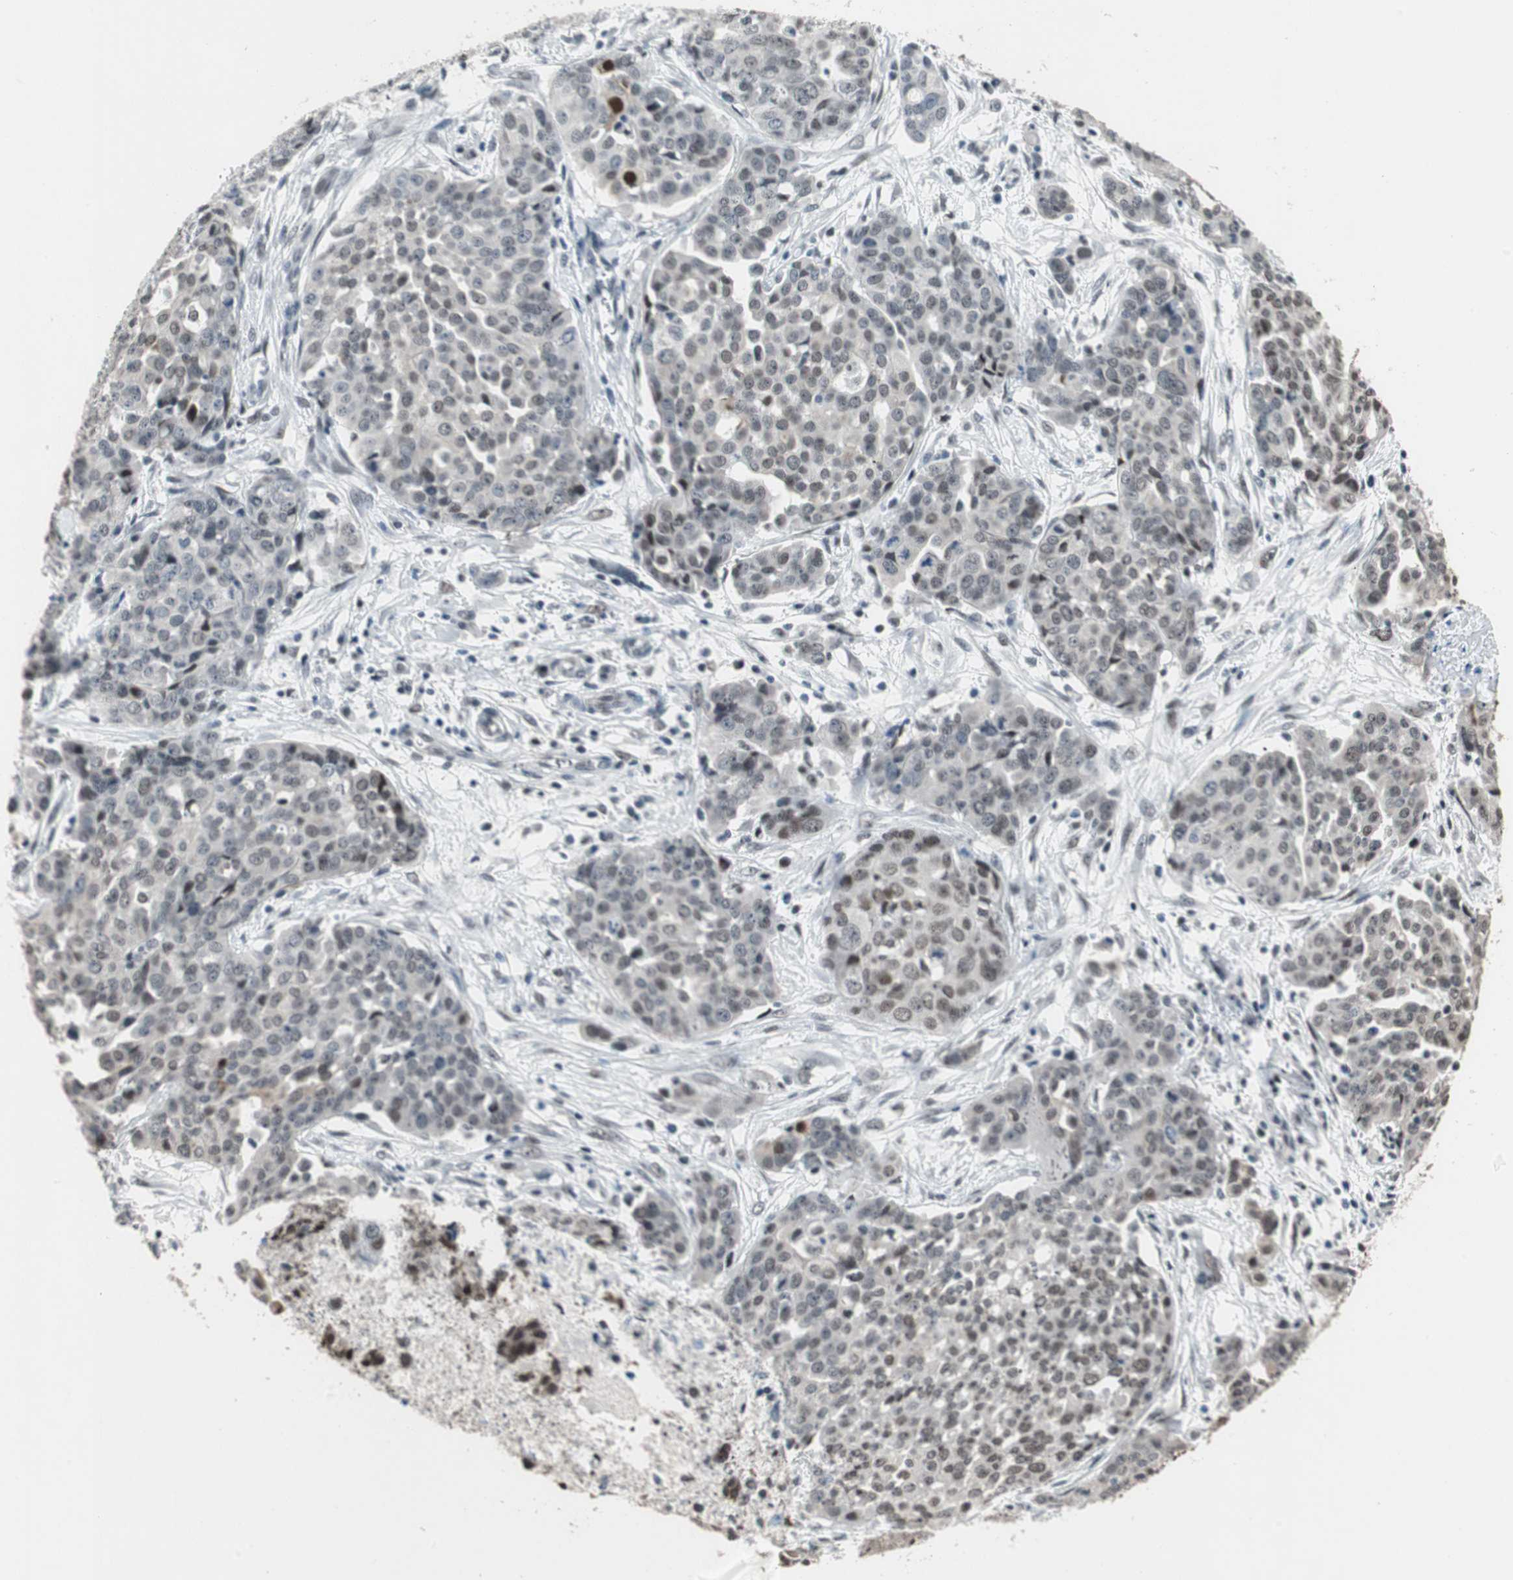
{"staining": {"intensity": "weak", "quantity": ">75%", "location": "cytoplasmic/membranous,nuclear"}, "tissue": "ovarian cancer", "cell_type": "Tumor cells", "image_type": "cancer", "snomed": [{"axis": "morphology", "description": "Cystadenocarcinoma, serous, NOS"}, {"axis": "topography", "description": "Soft tissue"}, {"axis": "topography", "description": "Ovary"}], "caption": "There is low levels of weak cytoplasmic/membranous and nuclear positivity in tumor cells of ovarian cancer, as demonstrated by immunohistochemical staining (brown color).", "gene": "ZBTB17", "patient": {"sex": "female", "age": 57}}